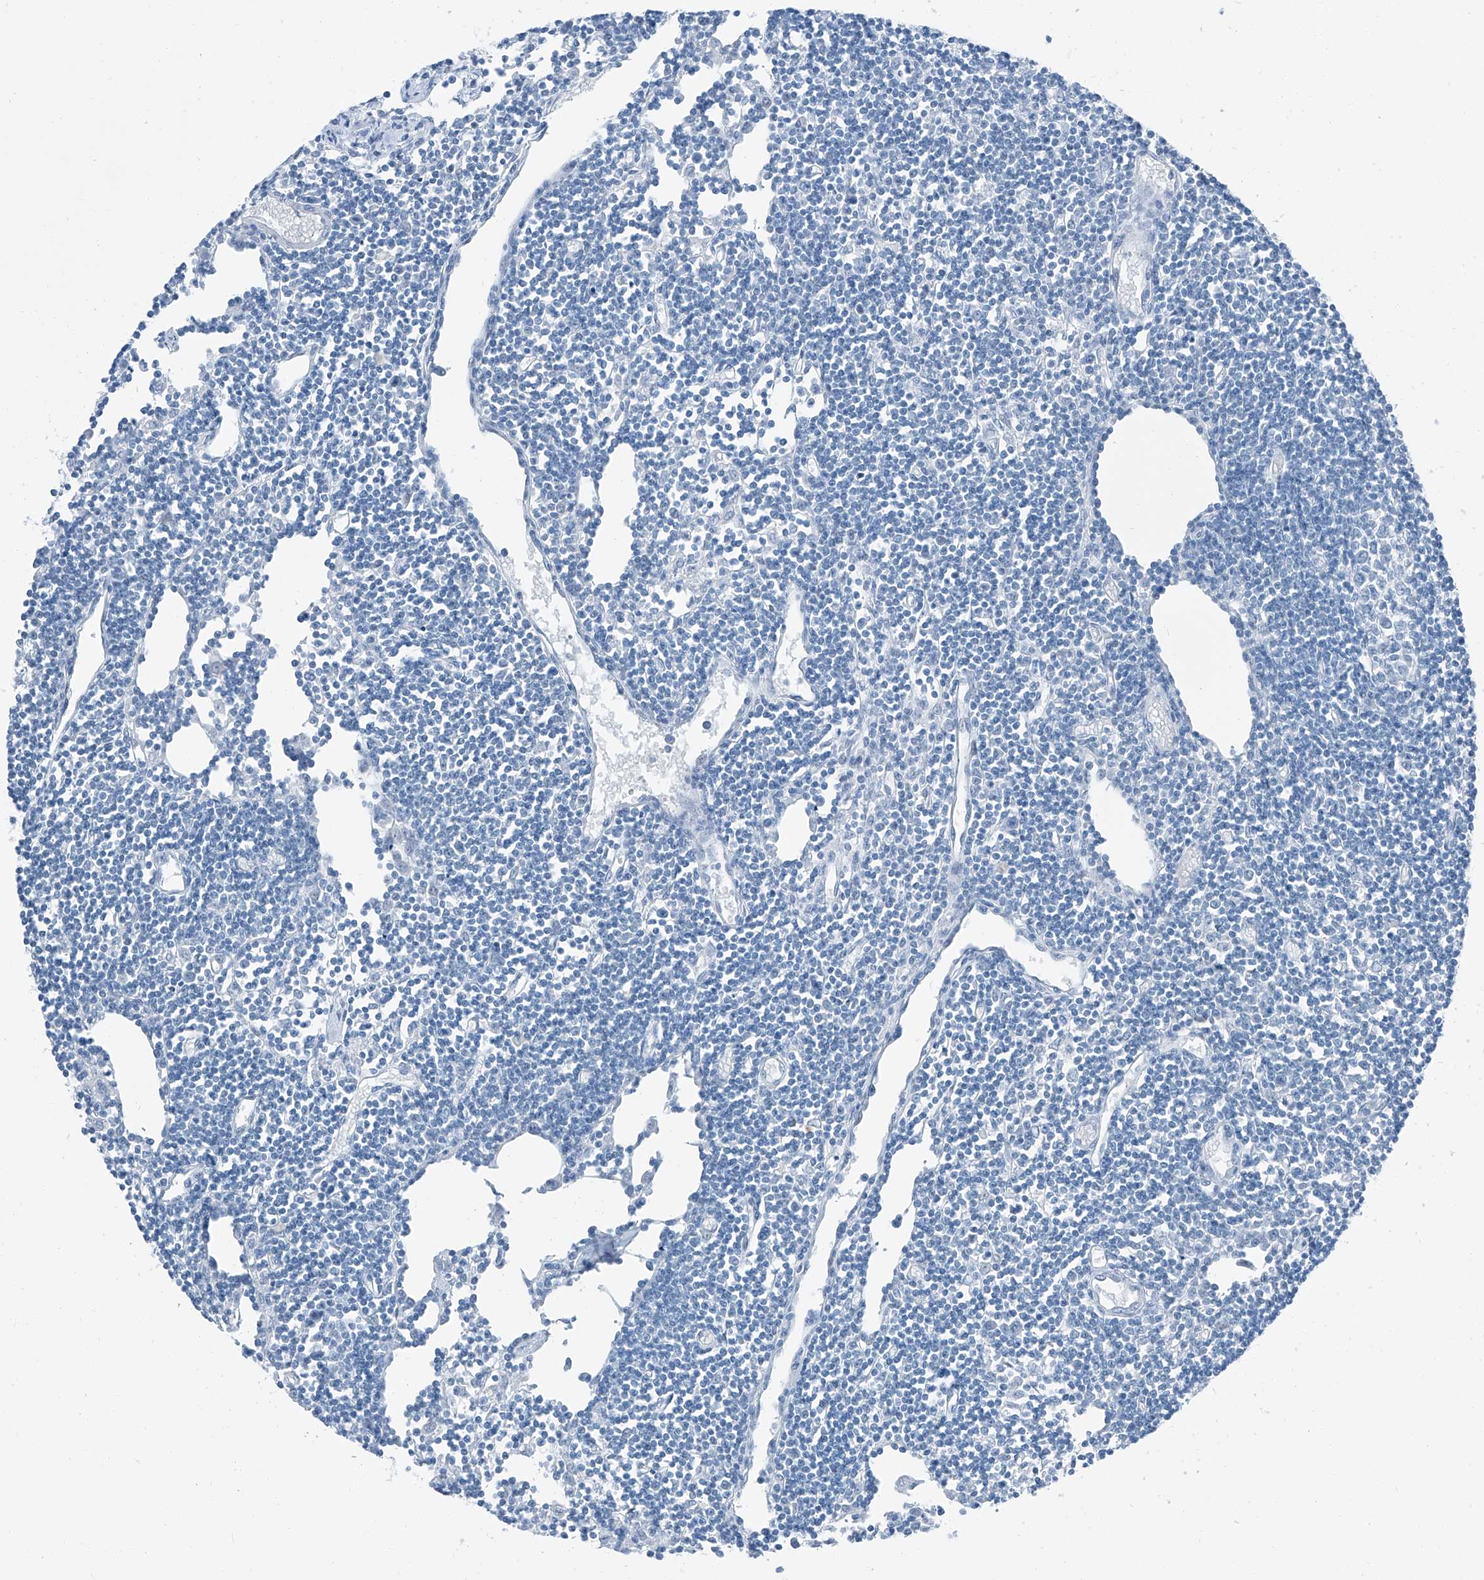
{"staining": {"intensity": "negative", "quantity": "none", "location": "none"}, "tissue": "lymph node", "cell_type": "Germinal center cells", "image_type": "normal", "snomed": [{"axis": "morphology", "description": "Normal tissue, NOS"}, {"axis": "topography", "description": "Lymph node"}], "caption": "Germinal center cells show no significant protein positivity in unremarkable lymph node. (DAB (3,3'-diaminobenzidine) IHC, high magnification).", "gene": "RGN", "patient": {"sex": "female", "age": 11}}